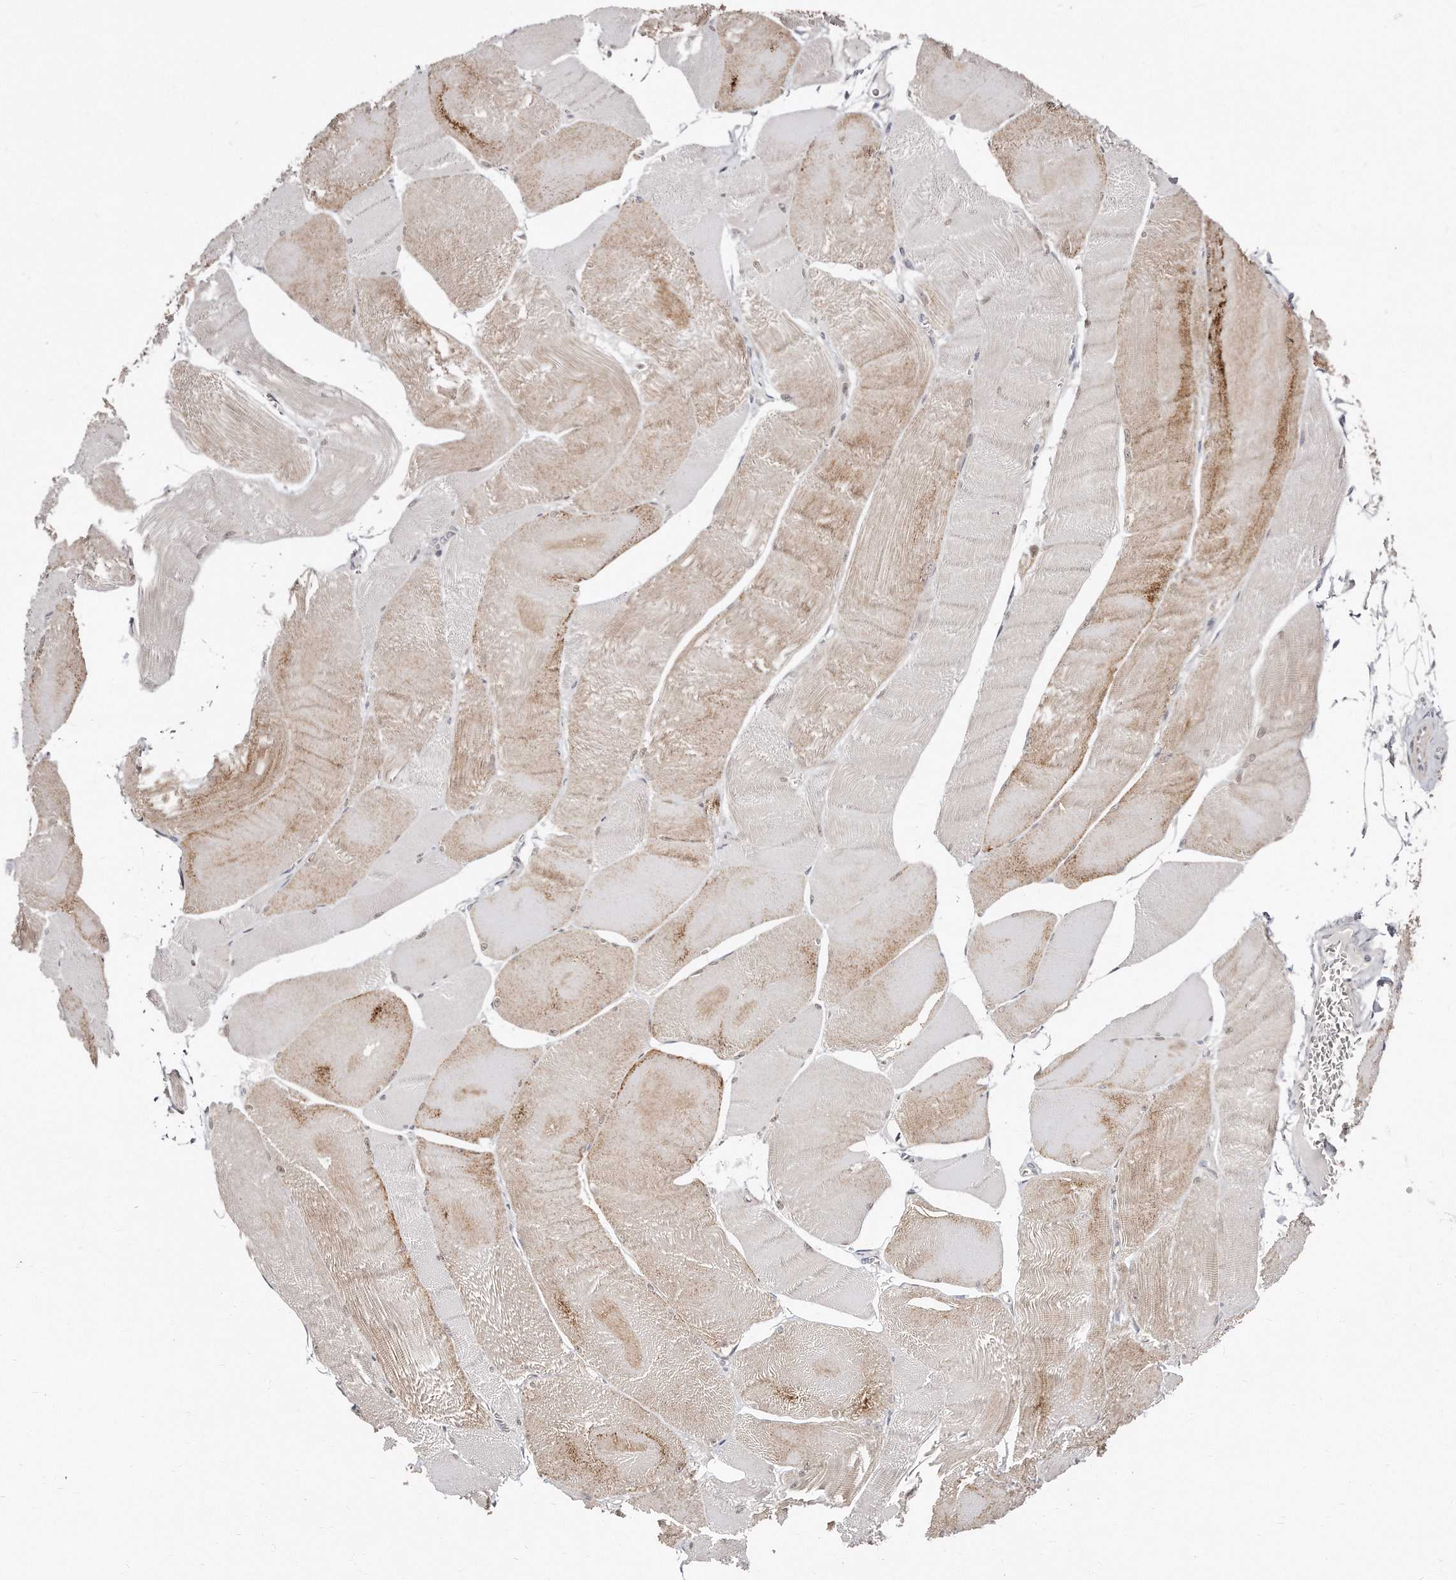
{"staining": {"intensity": "moderate", "quantity": "25%-75%", "location": "cytoplasmic/membranous"}, "tissue": "skeletal muscle", "cell_type": "Myocytes", "image_type": "normal", "snomed": [{"axis": "morphology", "description": "Normal tissue, NOS"}, {"axis": "morphology", "description": "Basal cell carcinoma"}, {"axis": "topography", "description": "Skeletal muscle"}], "caption": "Myocytes show moderate cytoplasmic/membranous expression in approximately 25%-75% of cells in benign skeletal muscle. The staining was performed using DAB, with brown indicating positive protein expression. Nuclei are stained blue with hematoxylin.", "gene": "CASZ1", "patient": {"sex": "female", "age": 64}}